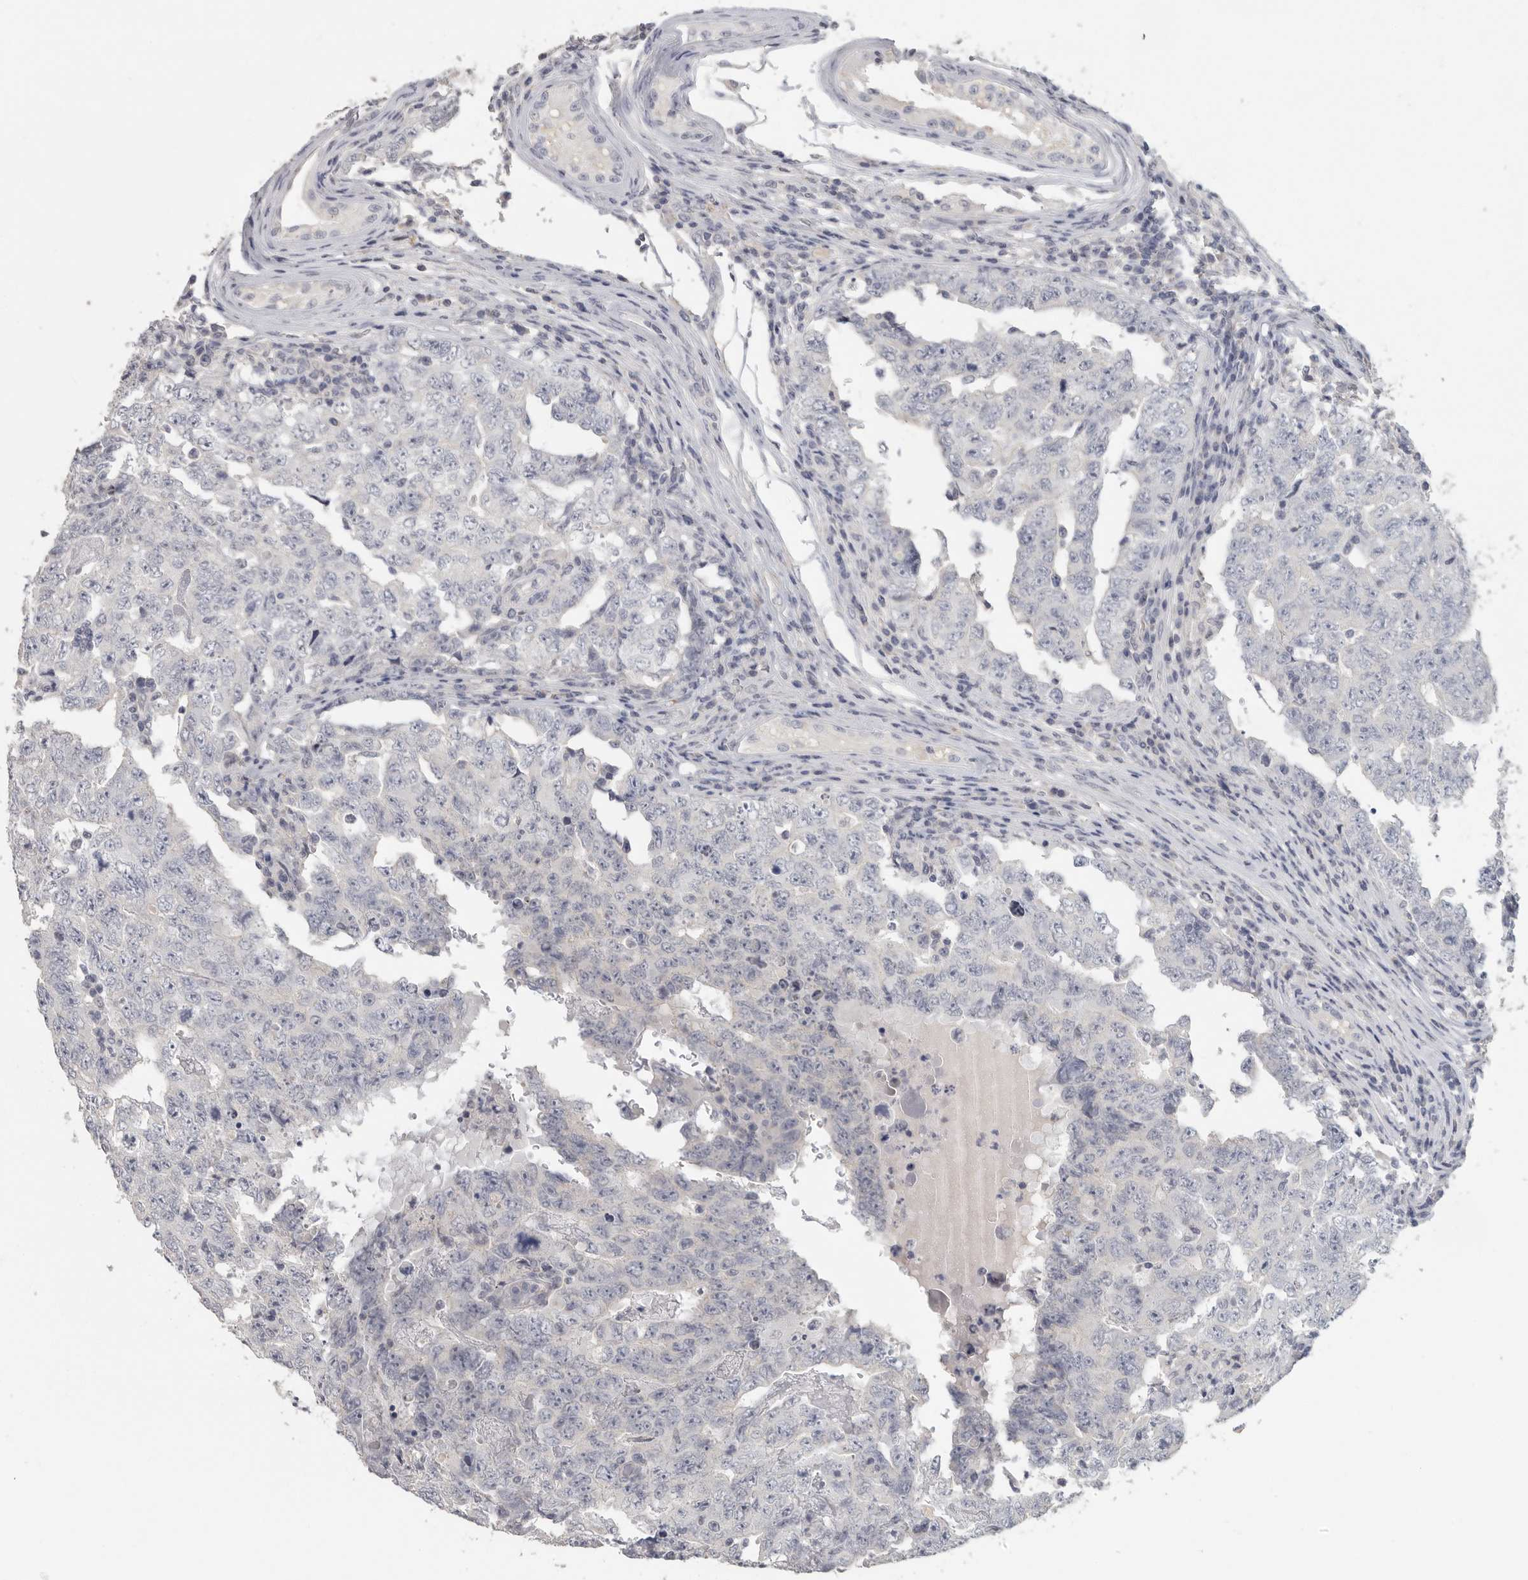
{"staining": {"intensity": "negative", "quantity": "none", "location": "none"}, "tissue": "testis cancer", "cell_type": "Tumor cells", "image_type": "cancer", "snomed": [{"axis": "morphology", "description": "Carcinoma, Embryonal, NOS"}, {"axis": "topography", "description": "Testis"}], "caption": "This is a image of IHC staining of testis embryonal carcinoma, which shows no expression in tumor cells.", "gene": "DNAJC11", "patient": {"sex": "male", "age": 26}}